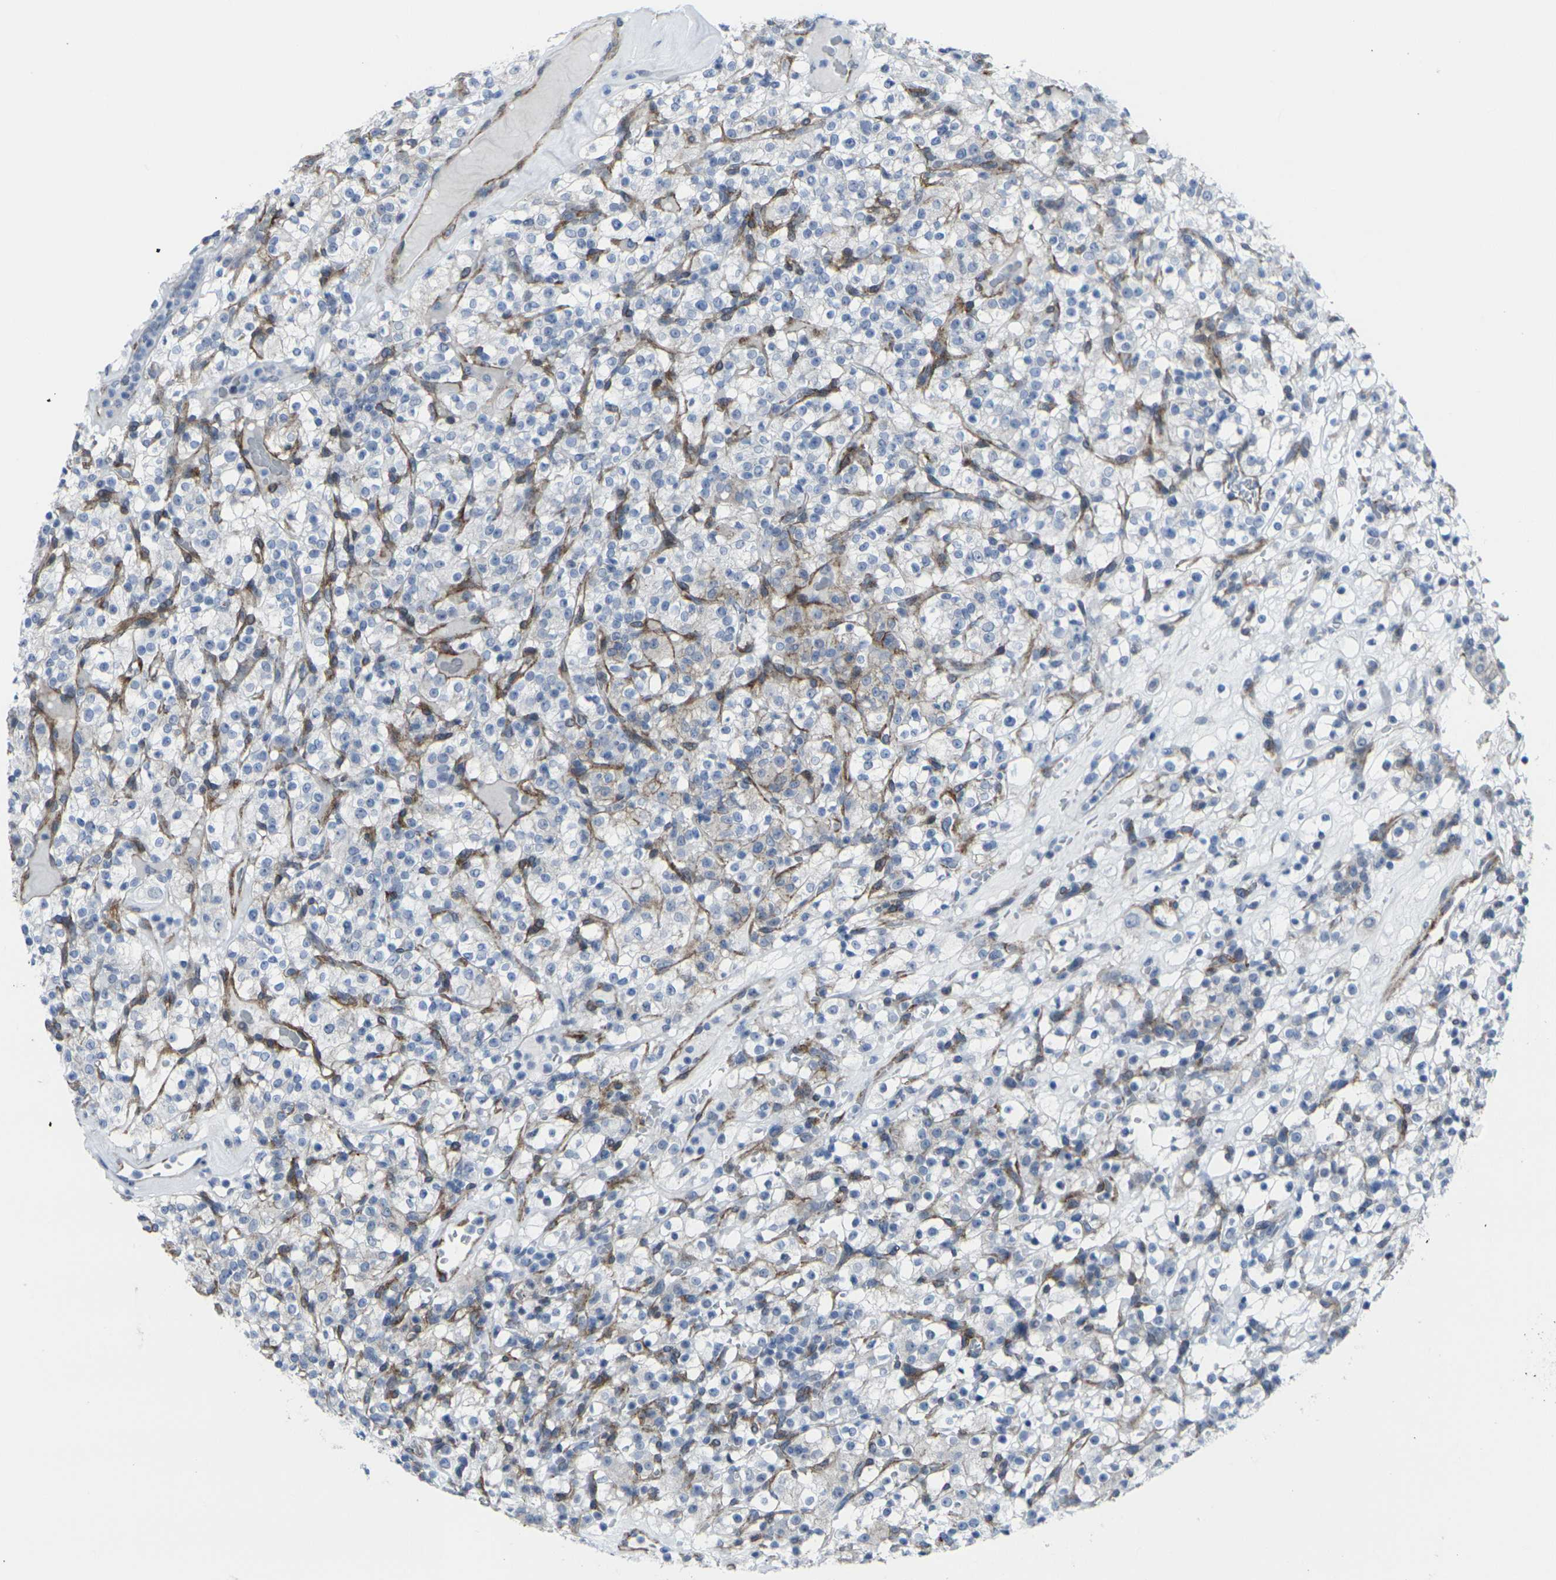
{"staining": {"intensity": "negative", "quantity": "none", "location": "none"}, "tissue": "renal cancer", "cell_type": "Tumor cells", "image_type": "cancer", "snomed": [{"axis": "morphology", "description": "Normal tissue, NOS"}, {"axis": "morphology", "description": "Adenocarcinoma, NOS"}, {"axis": "topography", "description": "Kidney"}], "caption": "This is a histopathology image of immunohistochemistry staining of renal adenocarcinoma, which shows no expression in tumor cells.", "gene": "CDH11", "patient": {"sex": "female", "age": 72}}